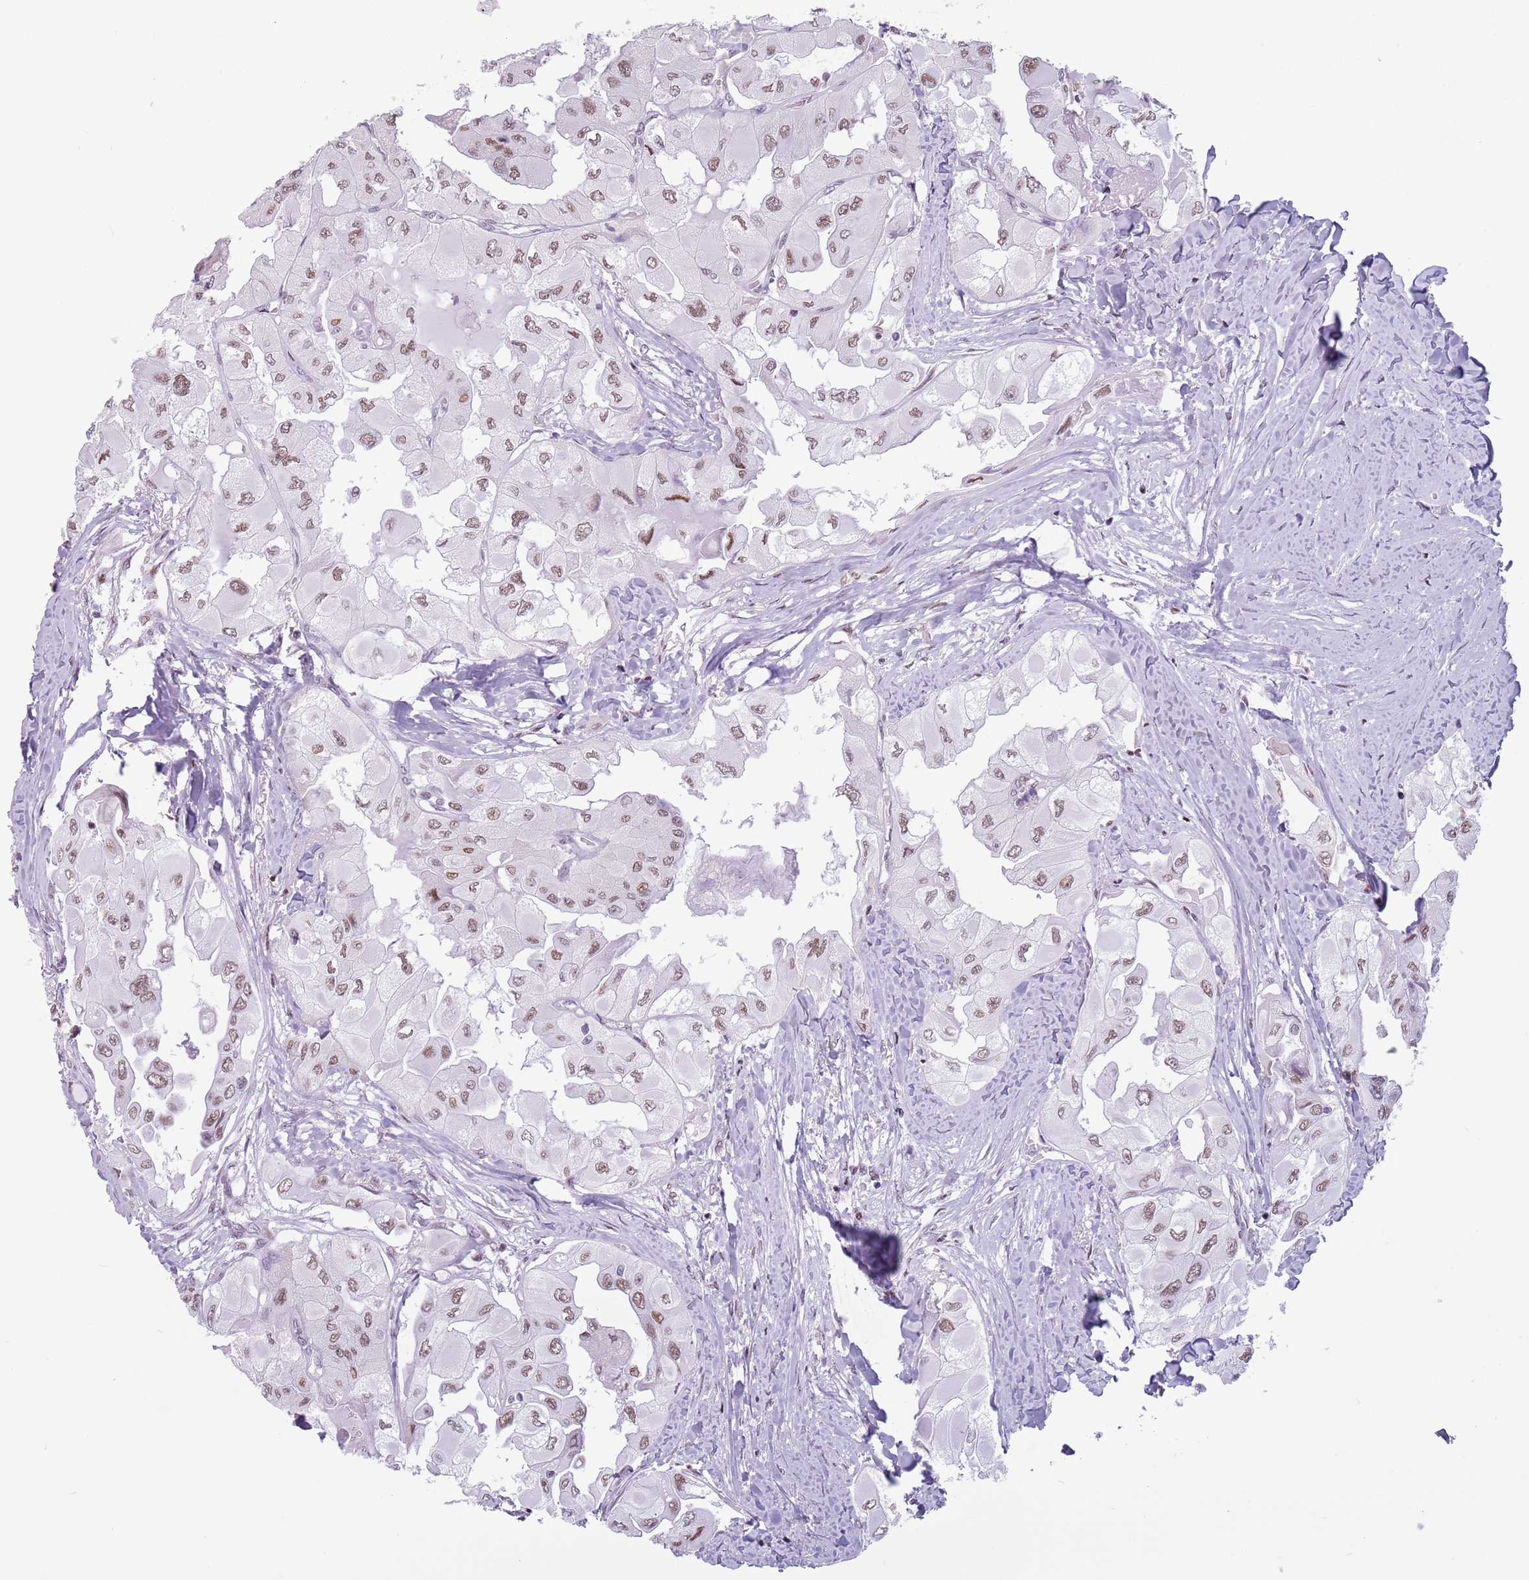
{"staining": {"intensity": "moderate", "quantity": ">75%", "location": "nuclear"}, "tissue": "thyroid cancer", "cell_type": "Tumor cells", "image_type": "cancer", "snomed": [{"axis": "morphology", "description": "Normal tissue, NOS"}, {"axis": "morphology", "description": "Papillary adenocarcinoma, NOS"}, {"axis": "topography", "description": "Thyroid gland"}], "caption": "Thyroid cancer (papillary adenocarcinoma) stained with DAB IHC displays medium levels of moderate nuclear positivity in approximately >75% of tumor cells. (DAB IHC with brightfield microscopy, high magnification).", "gene": "FAM104B", "patient": {"sex": "female", "age": 59}}